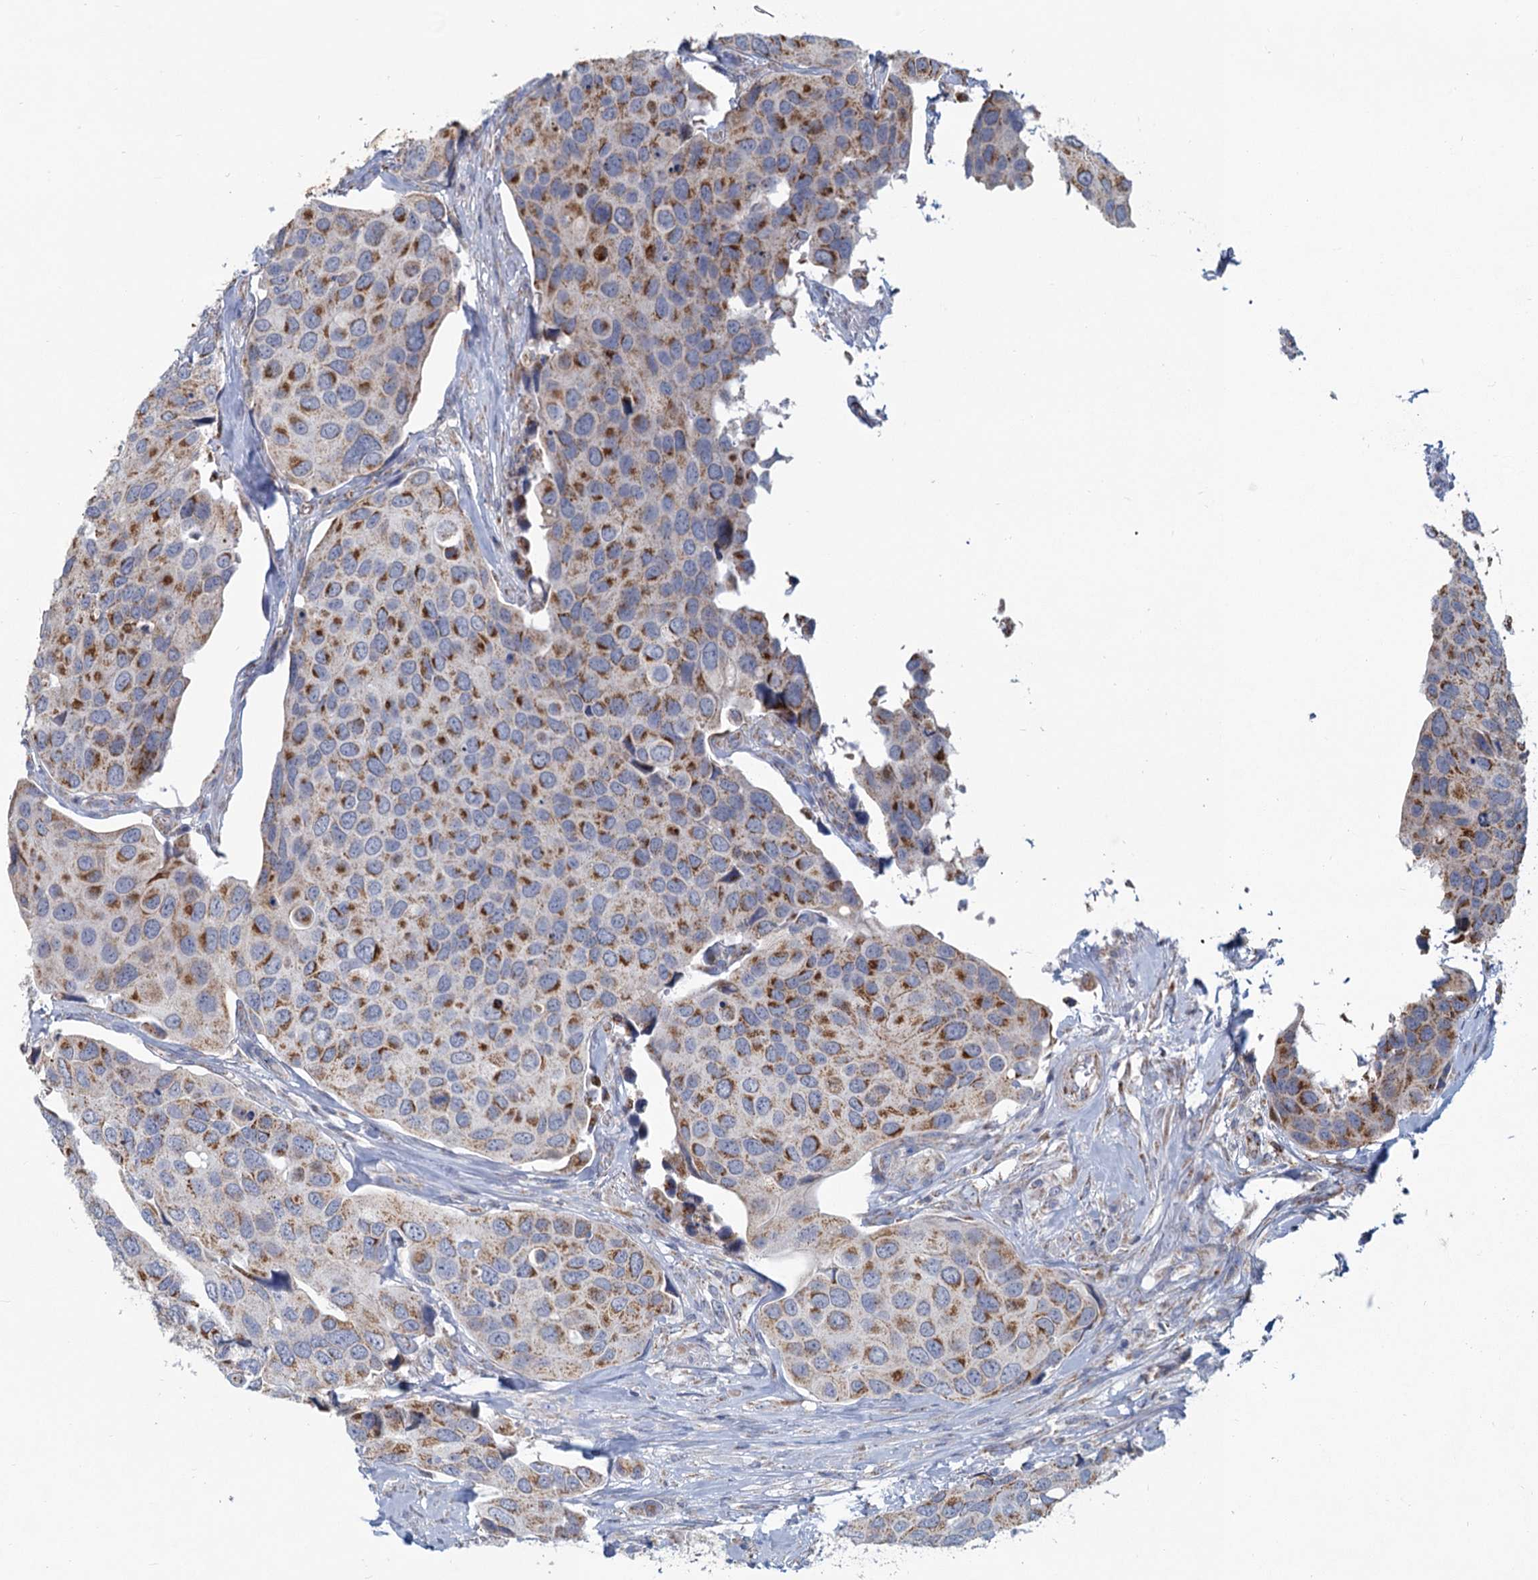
{"staining": {"intensity": "moderate", "quantity": ">75%", "location": "cytoplasmic/membranous"}, "tissue": "urothelial cancer", "cell_type": "Tumor cells", "image_type": "cancer", "snomed": [{"axis": "morphology", "description": "Urothelial carcinoma, High grade"}, {"axis": "topography", "description": "Urinary bladder"}], "caption": "About >75% of tumor cells in human urothelial cancer reveal moderate cytoplasmic/membranous protein staining as visualized by brown immunohistochemical staining.", "gene": "NDUFC2", "patient": {"sex": "male", "age": 74}}